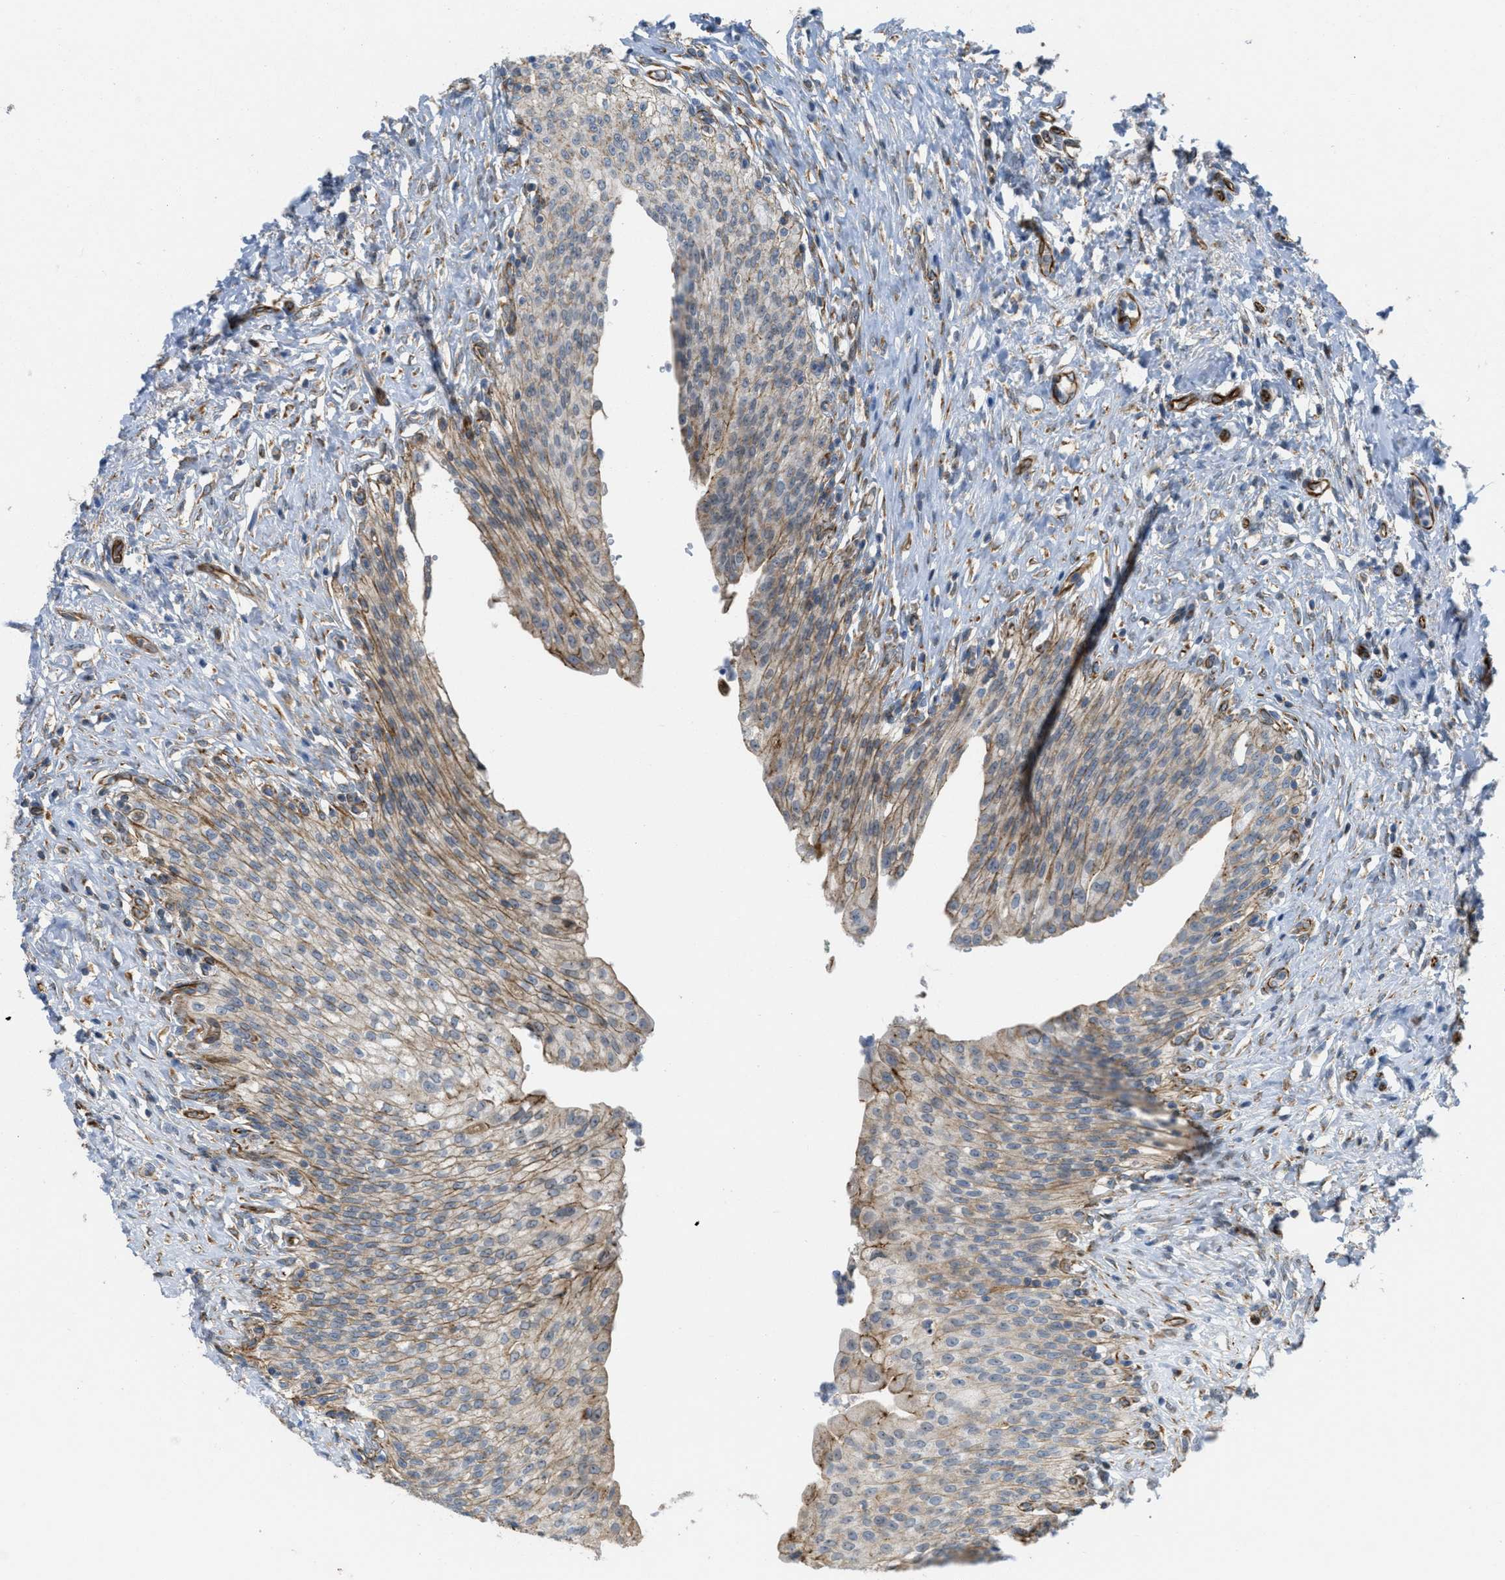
{"staining": {"intensity": "weak", "quantity": ">75%", "location": "cytoplasmic/membranous"}, "tissue": "urinary bladder", "cell_type": "Urothelial cells", "image_type": "normal", "snomed": [{"axis": "morphology", "description": "Urothelial carcinoma, High grade"}, {"axis": "topography", "description": "Urinary bladder"}], "caption": "Human urinary bladder stained with a protein marker exhibits weak staining in urothelial cells.", "gene": "BTN3A1", "patient": {"sex": "male", "age": 46}}